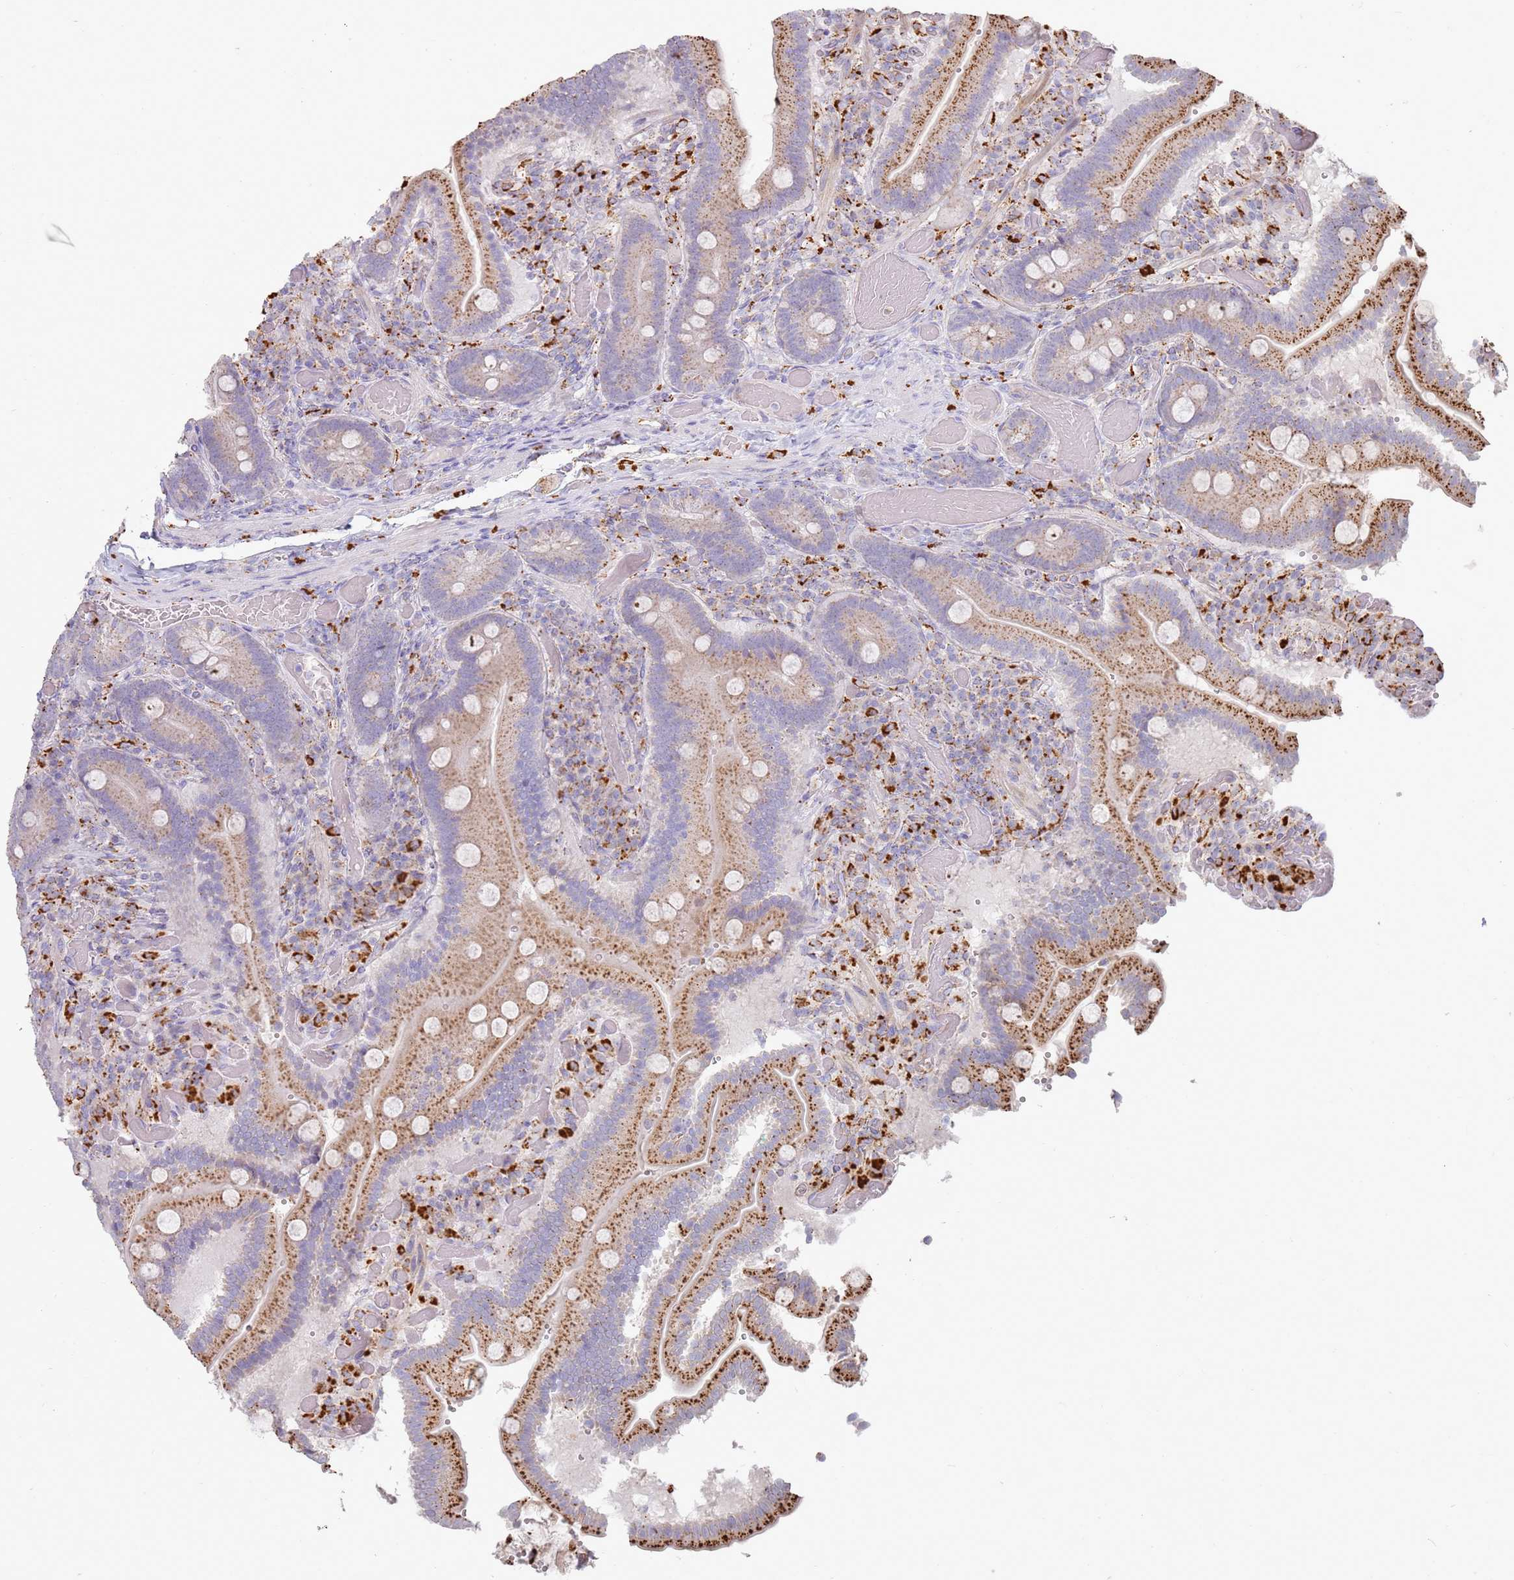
{"staining": {"intensity": "moderate", "quantity": ">75%", "location": "cytoplasmic/membranous"}, "tissue": "duodenum", "cell_type": "Glandular cells", "image_type": "normal", "snomed": [{"axis": "morphology", "description": "Normal tissue, NOS"}, {"axis": "topography", "description": "Duodenum"}], "caption": "Immunohistochemical staining of normal duodenum demonstrates moderate cytoplasmic/membranous protein positivity in approximately >75% of glandular cells.", "gene": "TMEM229B", "patient": {"sex": "female", "age": 62}}